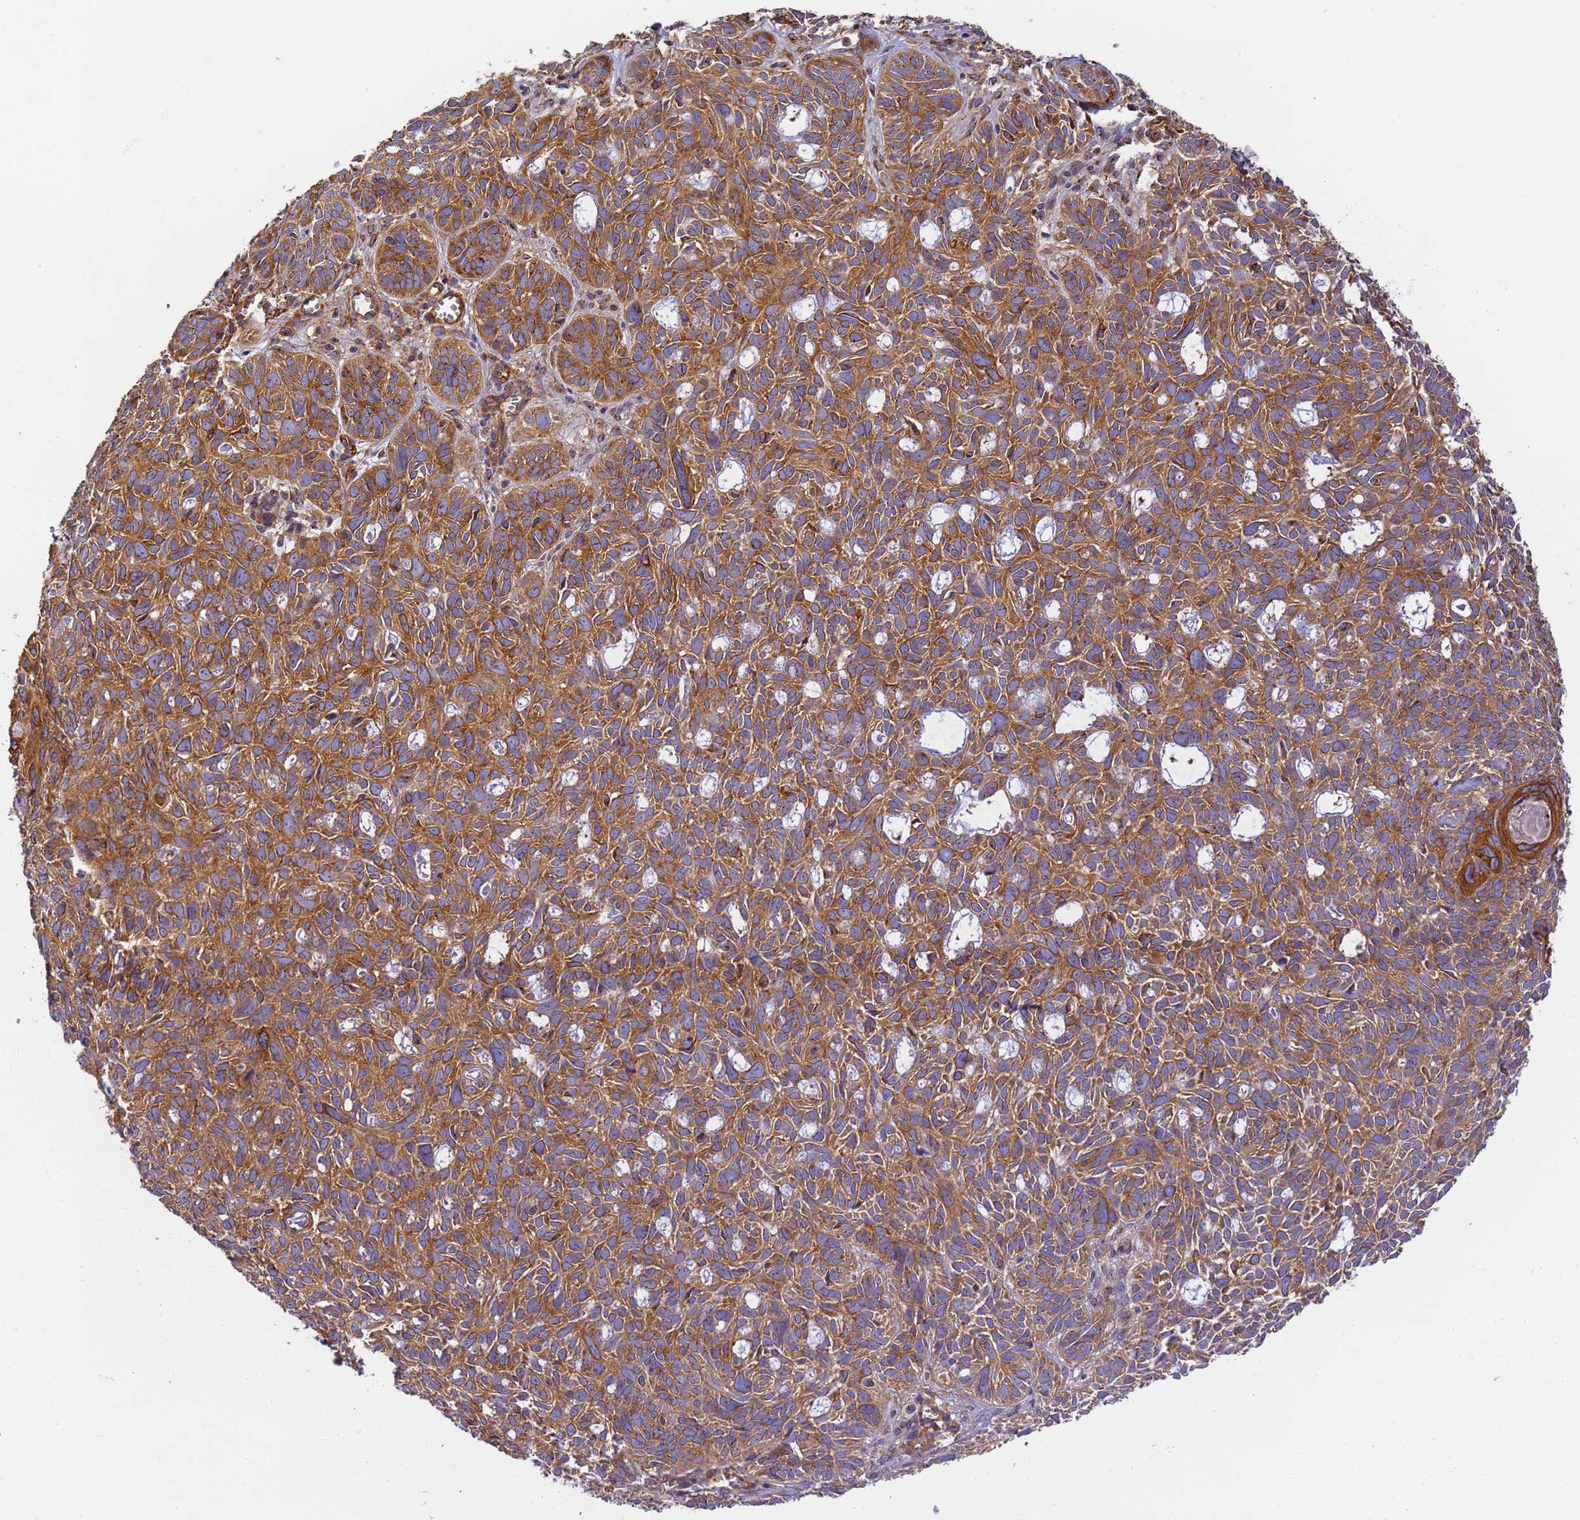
{"staining": {"intensity": "moderate", "quantity": ">75%", "location": "cytoplasmic/membranous"}, "tissue": "skin cancer", "cell_type": "Tumor cells", "image_type": "cancer", "snomed": [{"axis": "morphology", "description": "Basal cell carcinoma"}, {"axis": "topography", "description": "Skin"}], "caption": "Skin basal cell carcinoma was stained to show a protein in brown. There is medium levels of moderate cytoplasmic/membranous expression in approximately >75% of tumor cells.", "gene": "DYNC1I2", "patient": {"sex": "male", "age": 69}}